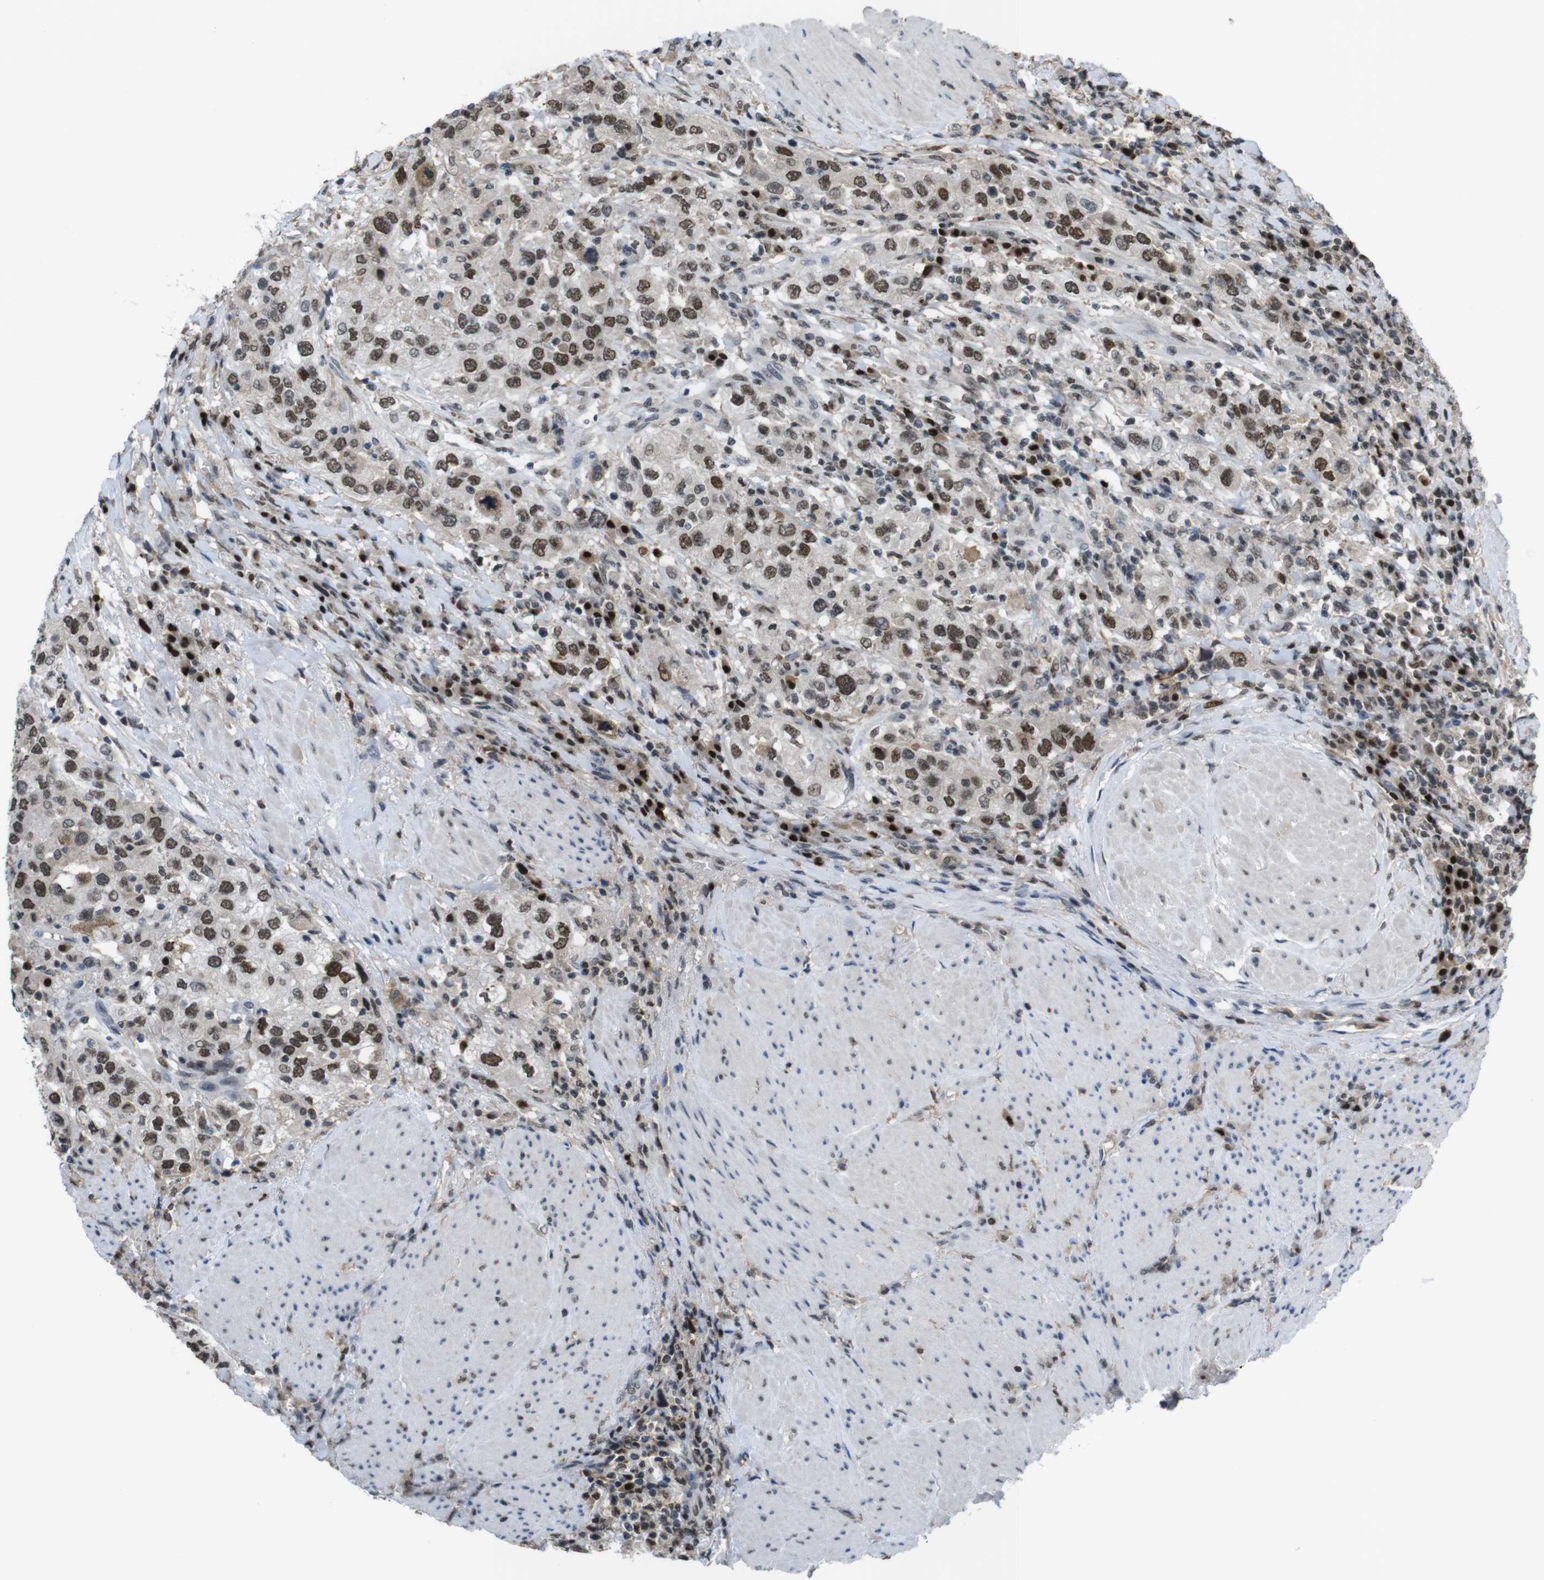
{"staining": {"intensity": "strong", "quantity": ">75%", "location": "nuclear"}, "tissue": "urothelial cancer", "cell_type": "Tumor cells", "image_type": "cancer", "snomed": [{"axis": "morphology", "description": "Urothelial carcinoma, High grade"}, {"axis": "topography", "description": "Urinary bladder"}], "caption": "Protein expression analysis of human urothelial cancer reveals strong nuclear positivity in about >75% of tumor cells.", "gene": "SUB1", "patient": {"sex": "female", "age": 80}}